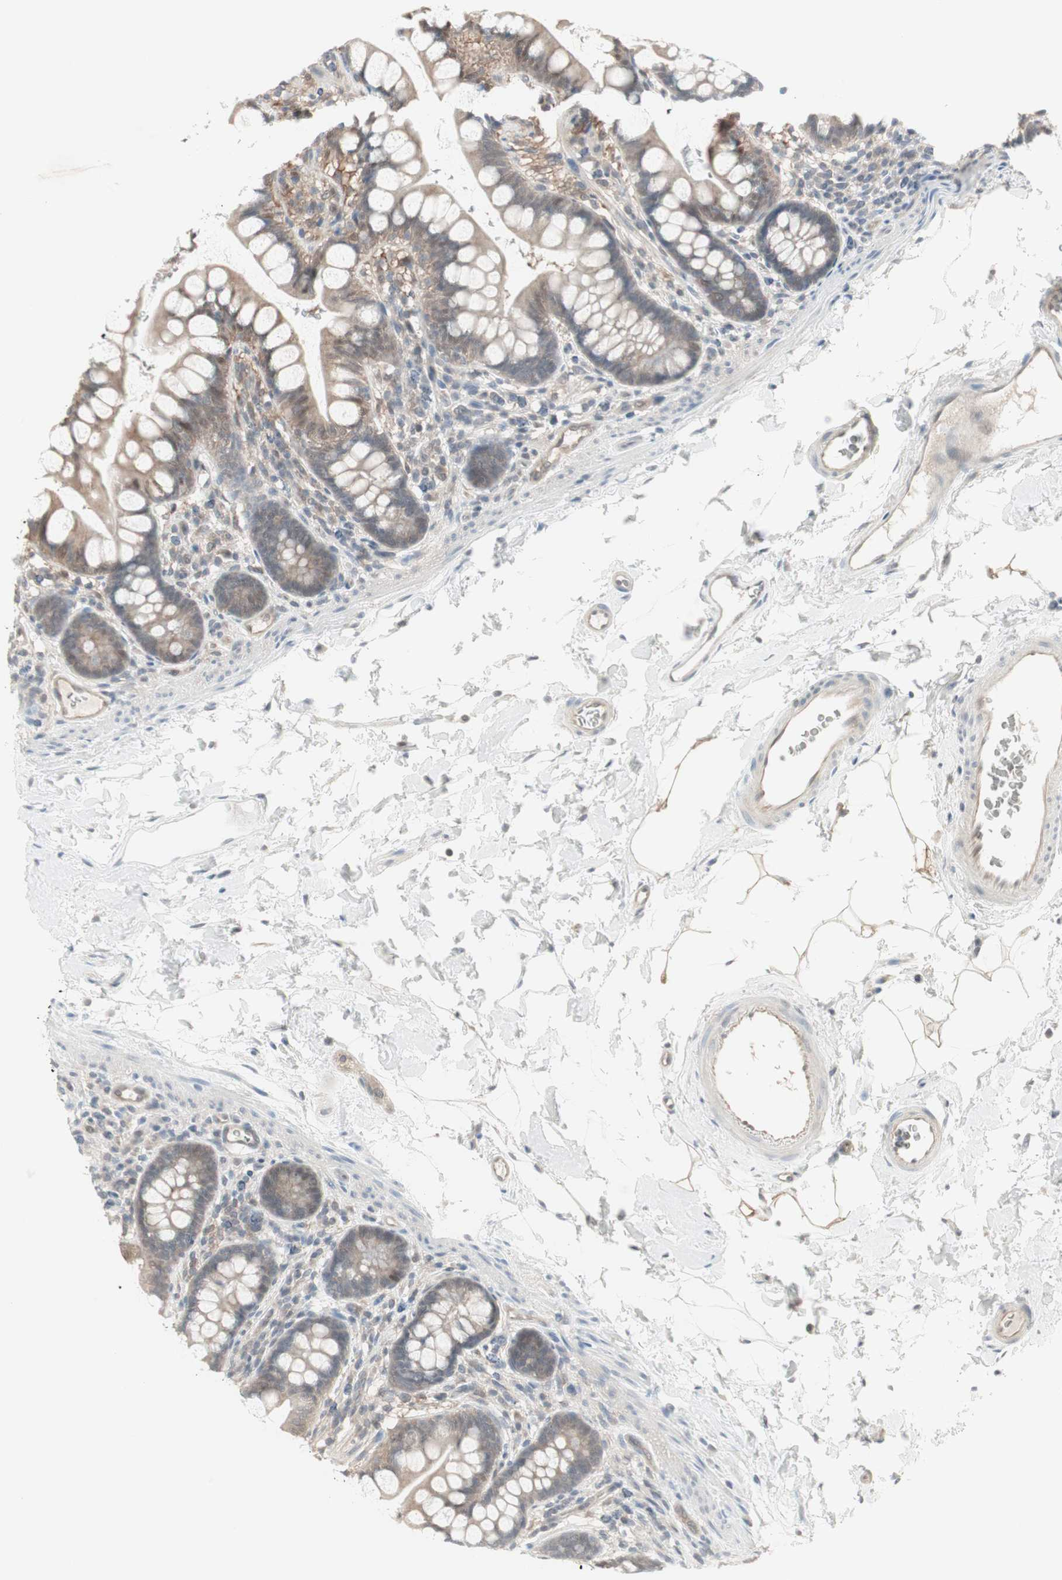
{"staining": {"intensity": "weak", "quantity": "25%-75%", "location": "cytoplasmic/membranous"}, "tissue": "small intestine", "cell_type": "Glandular cells", "image_type": "normal", "snomed": [{"axis": "morphology", "description": "Normal tissue, NOS"}, {"axis": "topography", "description": "Small intestine"}], "caption": "Normal small intestine was stained to show a protein in brown. There is low levels of weak cytoplasmic/membranous expression in approximately 25%-75% of glandular cells.", "gene": "PTPA", "patient": {"sex": "female", "age": 58}}